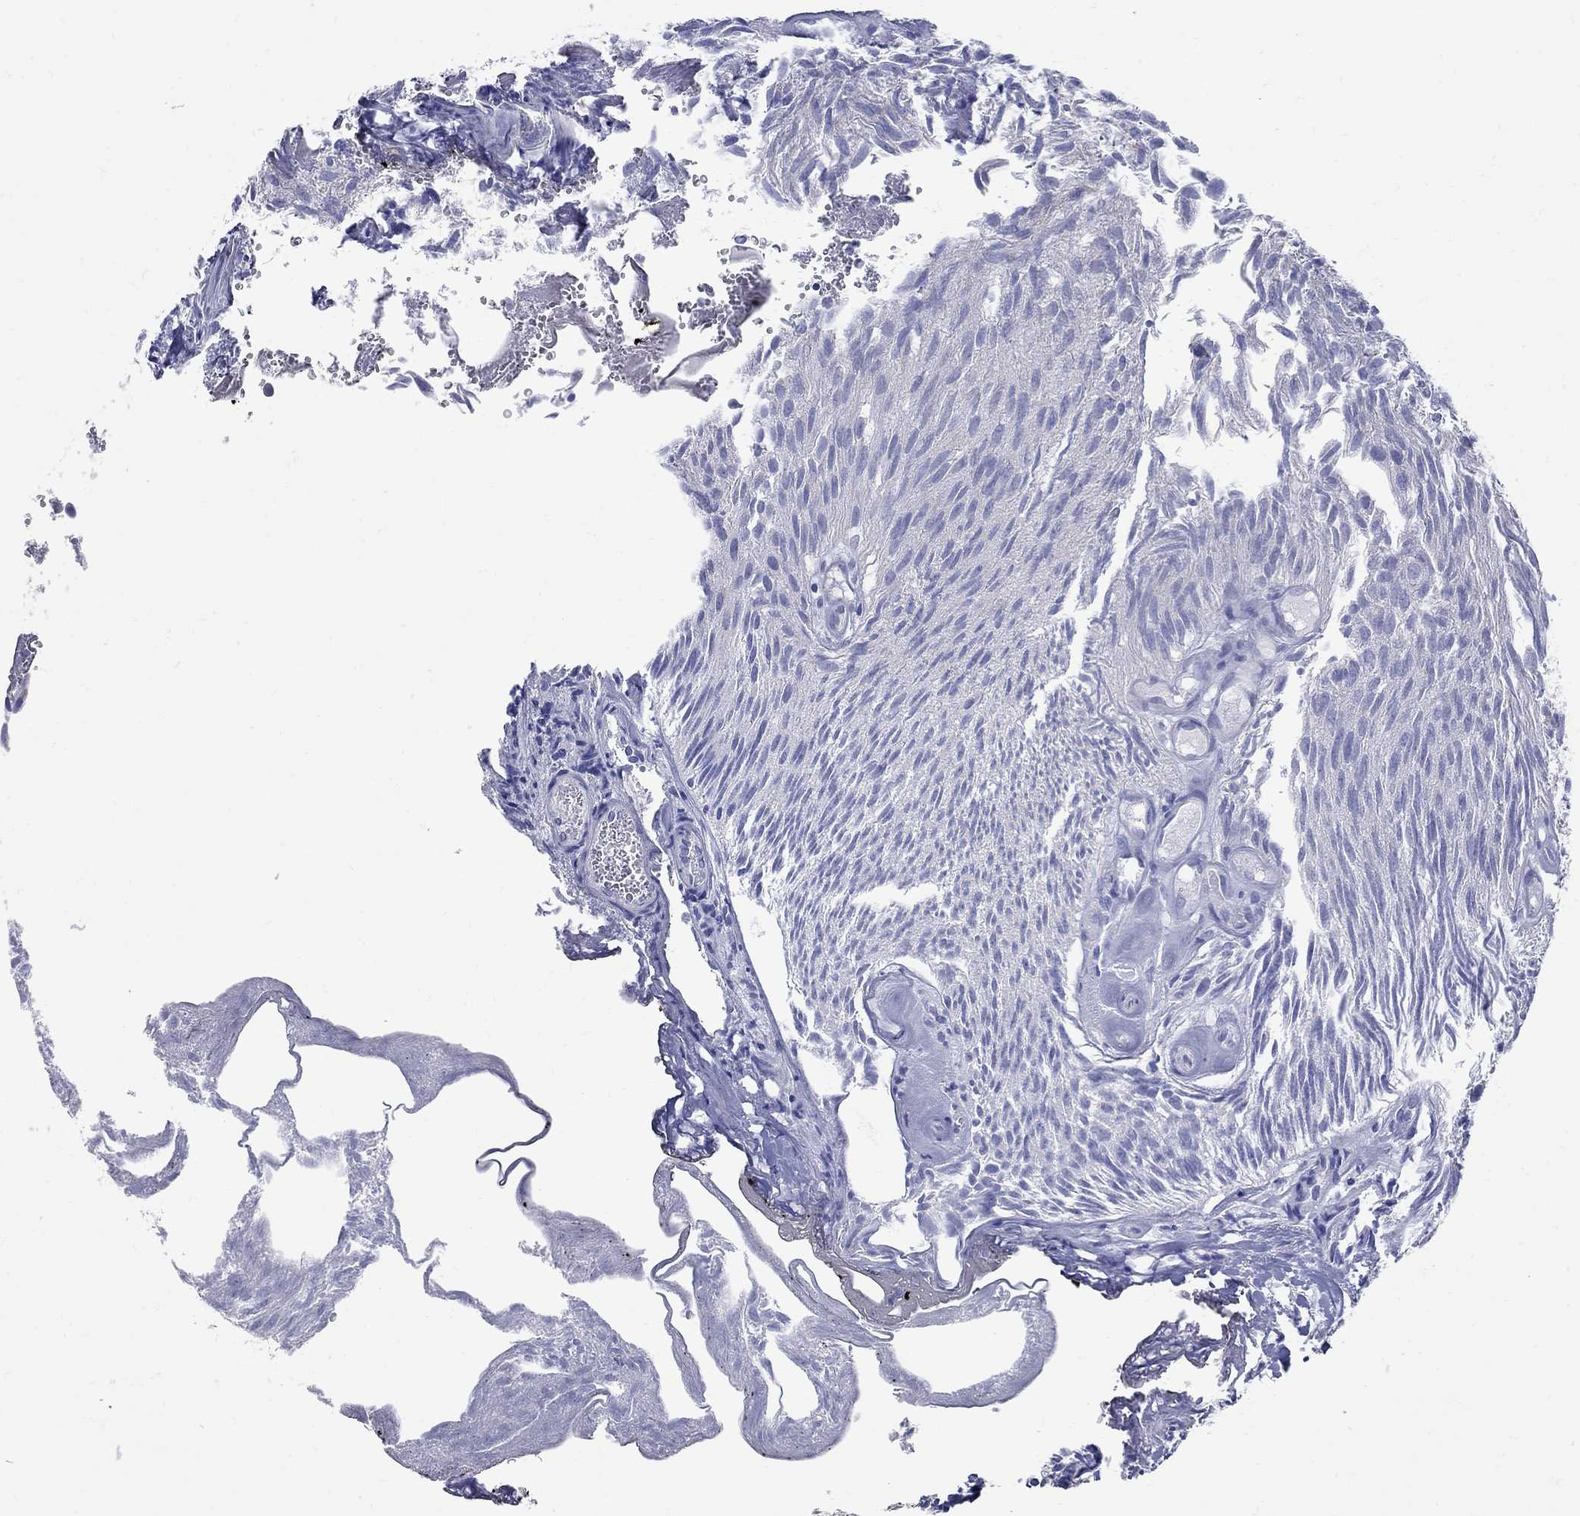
{"staining": {"intensity": "negative", "quantity": "none", "location": "none"}, "tissue": "urothelial cancer", "cell_type": "Tumor cells", "image_type": "cancer", "snomed": [{"axis": "morphology", "description": "Urothelial carcinoma, Low grade"}, {"axis": "topography", "description": "Urinary bladder"}], "caption": "Immunohistochemistry photomicrograph of neoplastic tissue: urothelial cancer stained with DAB (3,3'-diaminobenzidine) demonstrates no significant protein staining in tumor cells.", "gene": "PDZD3", "patient": {"sex": "female", "age": 87}}